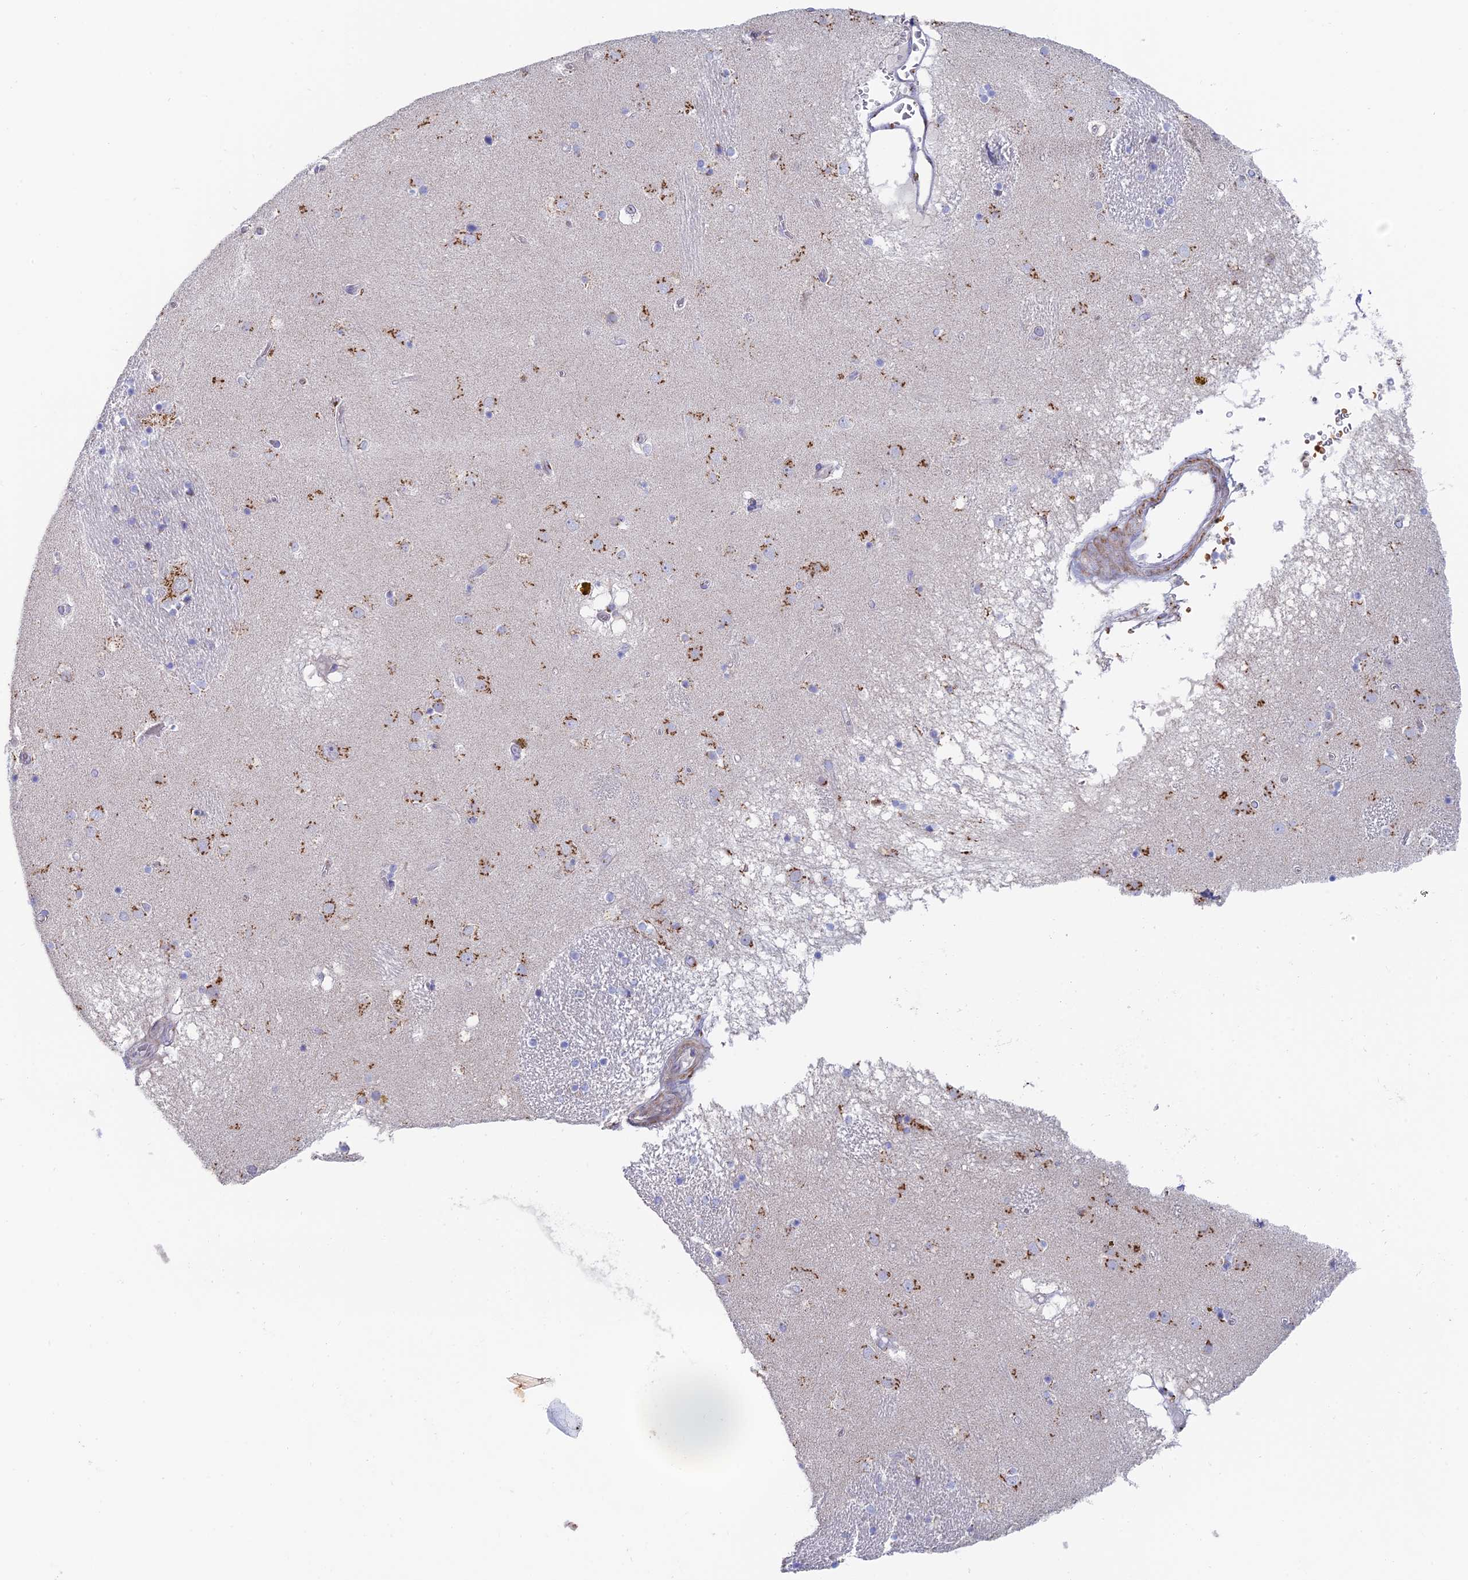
{"staining": {"intensity": "negative", "quantity": "none", "location": "none"}, "tissue": "caudate", "cell_type": "Glial cells", "image_type": "normal", "snomed": [{"axis": "morphology", "description": "Normal tissue, NOS"}, {"axis": "topography", "description": "Lateral ventricle wall"}], "caption": "Glial cells show no significant expression in unremarkable caudate.", "gene": "ENSG00000267561", "patient": {"sex": "male", "age": 70}}